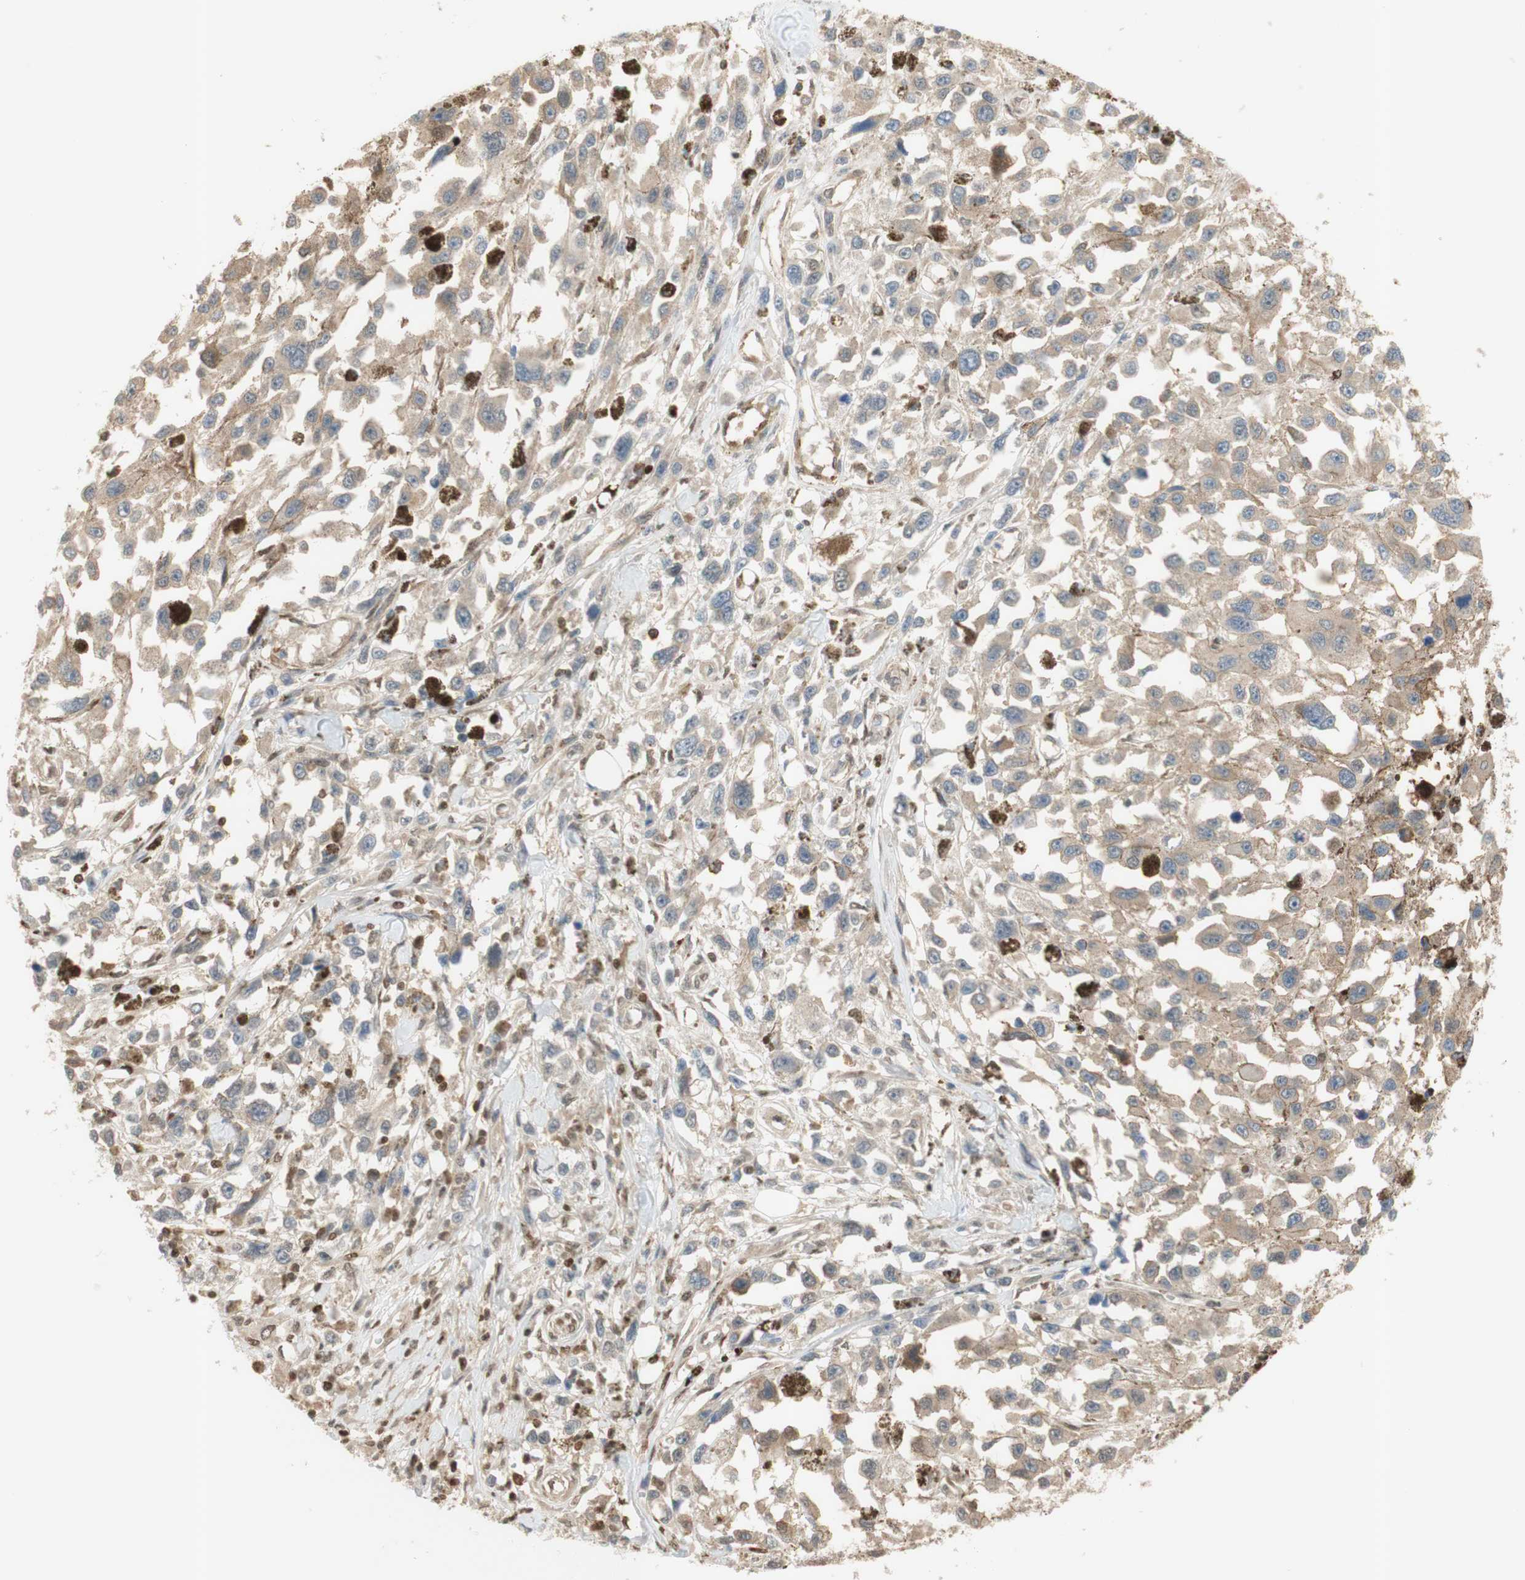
{"staining": {"intensity": "weak", "quantity": ">75%", "location": "cytoplasmic/membranous"}, "tissue": "melanoma", "cell_type": "Tumor cells", "image_type": "cancer", "snomed": [{"axis": "morphology", "description": "Malignant melanoma, Metastatic site"}, {"axis": "topography", "description": "Lymph node"}], "caption": "Protein expression by immunohistochemistry (IHC) demonstrates weak cytoplasmic/membranous staining in about >75% of tumor cells in malignant melanoma (metastatic site).", "gene": "NAP1L4", "patient": {"sex": "male", "age": 59}}